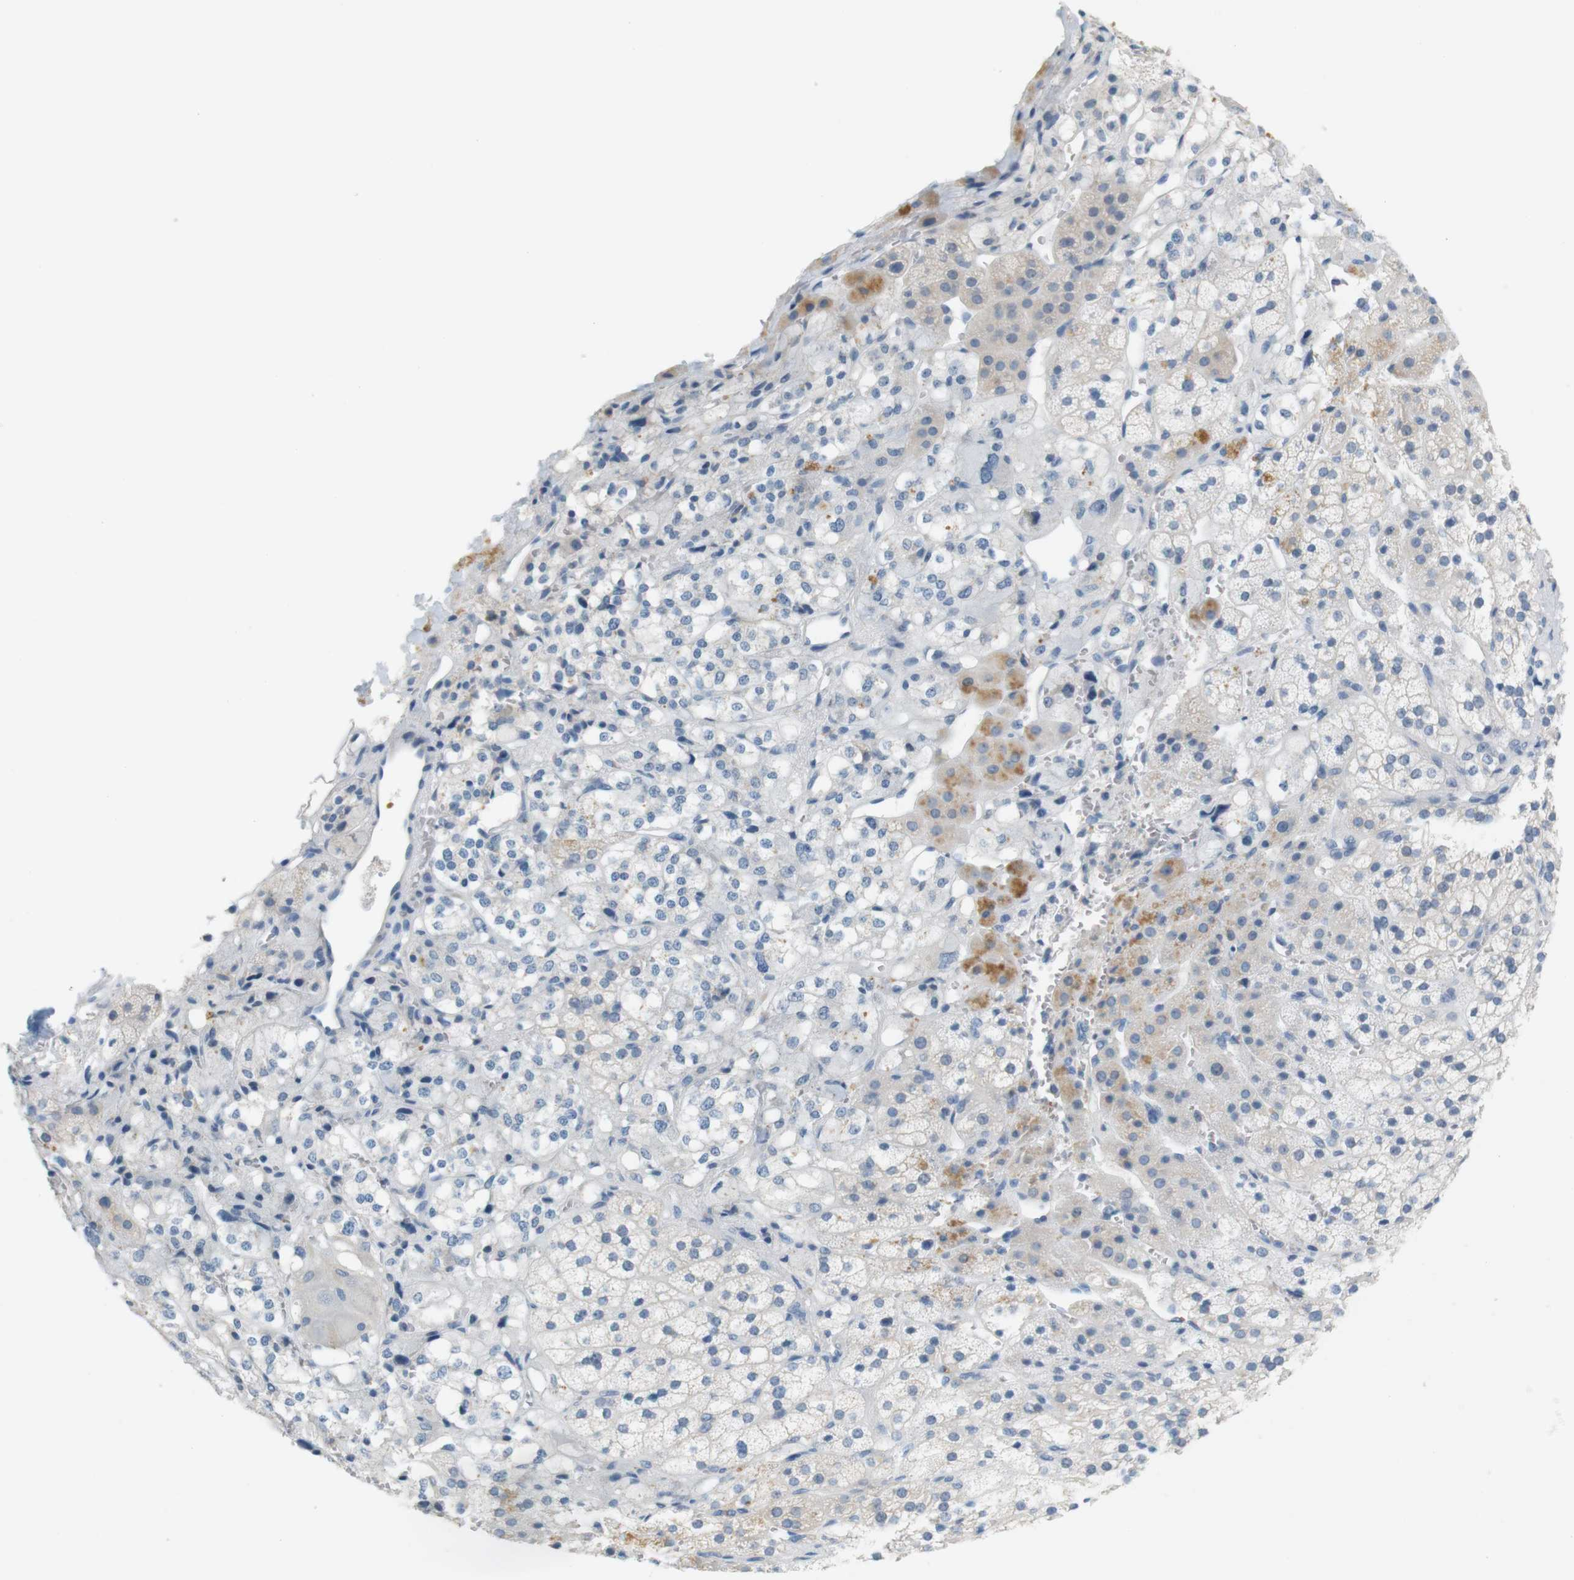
{"staining": {"intensity": "weak", "quantity": "25%-75%", "location": "cytoplasmic/membranous"}, "tissue": "adrenal gland", "cell_type": "Glandular cells", "image_type": "normal", "snomed": [{"axis": "morphology", "description": "Normal tissue, NOS"}, {"axis": "topography", "description": "Adrenal gland"}], "caption": "Immunohistochemical staining of unremarkable adrenal gland shows low levels of weak cytoplasmic/membranous staining in approximately 25%-75% of glandular cells.", "gene": "LRRK2", "patient": {"sex": "male", "age": 56}}